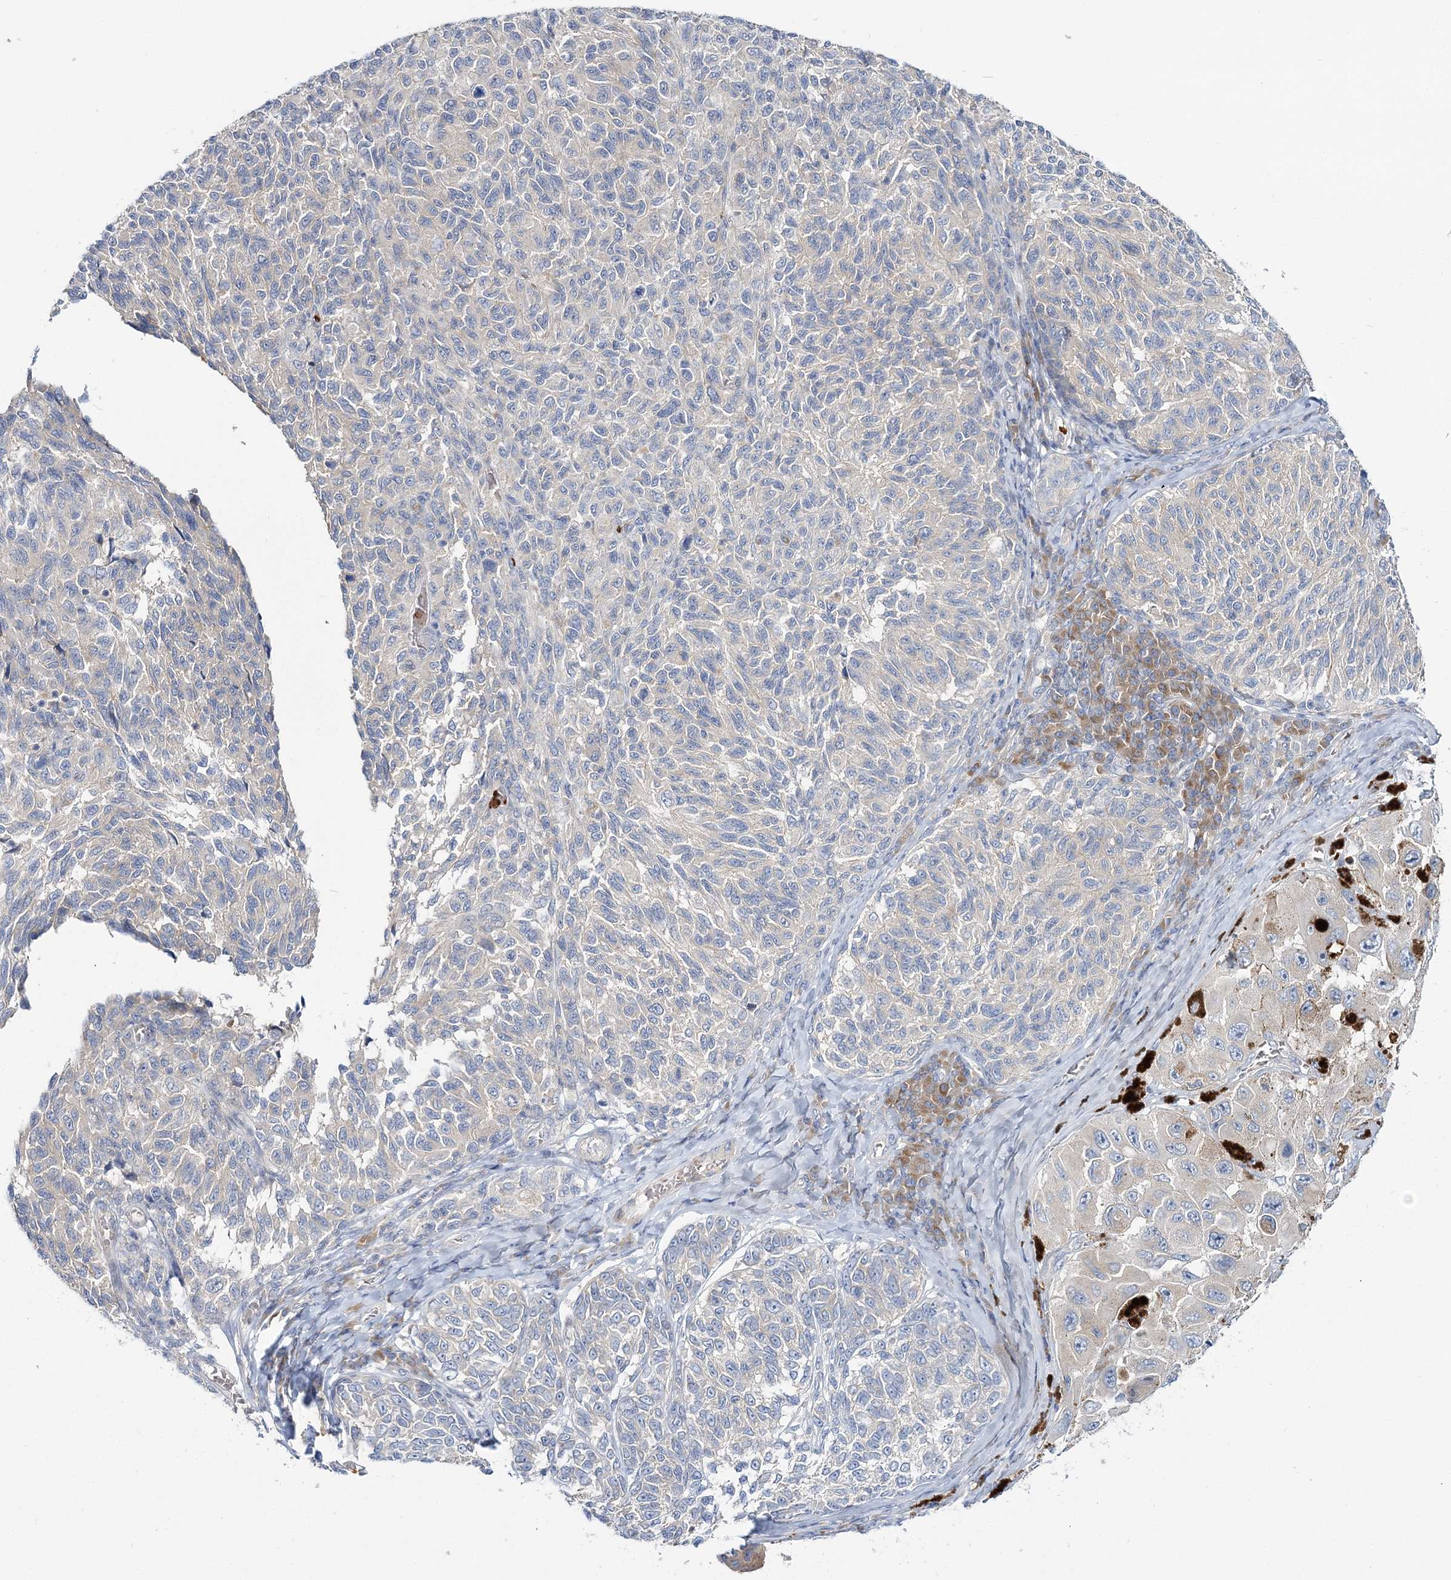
{"staining": {"intensity": "negative", "quantity": "none", "location": "none"}, "tissue": "melanoma", "cell_type": "Tumor cells", "image_type": "cancer", "snomed": [{"axis": "morphology", "description": "Malignant melanoma, NOS"}, {"axis": "topography", "description": "Skin"}], "caption": "An IHC histopathology image of melanoma is shown. There is no staining in tumor cells of melanoma. (DAB (3,3'-diaminobenzidine) immunohistochemistry (IHC) with hematoxylin counter stain).", "gene": "ATP11B", "patient": {"sex": "female", "age": 73}}